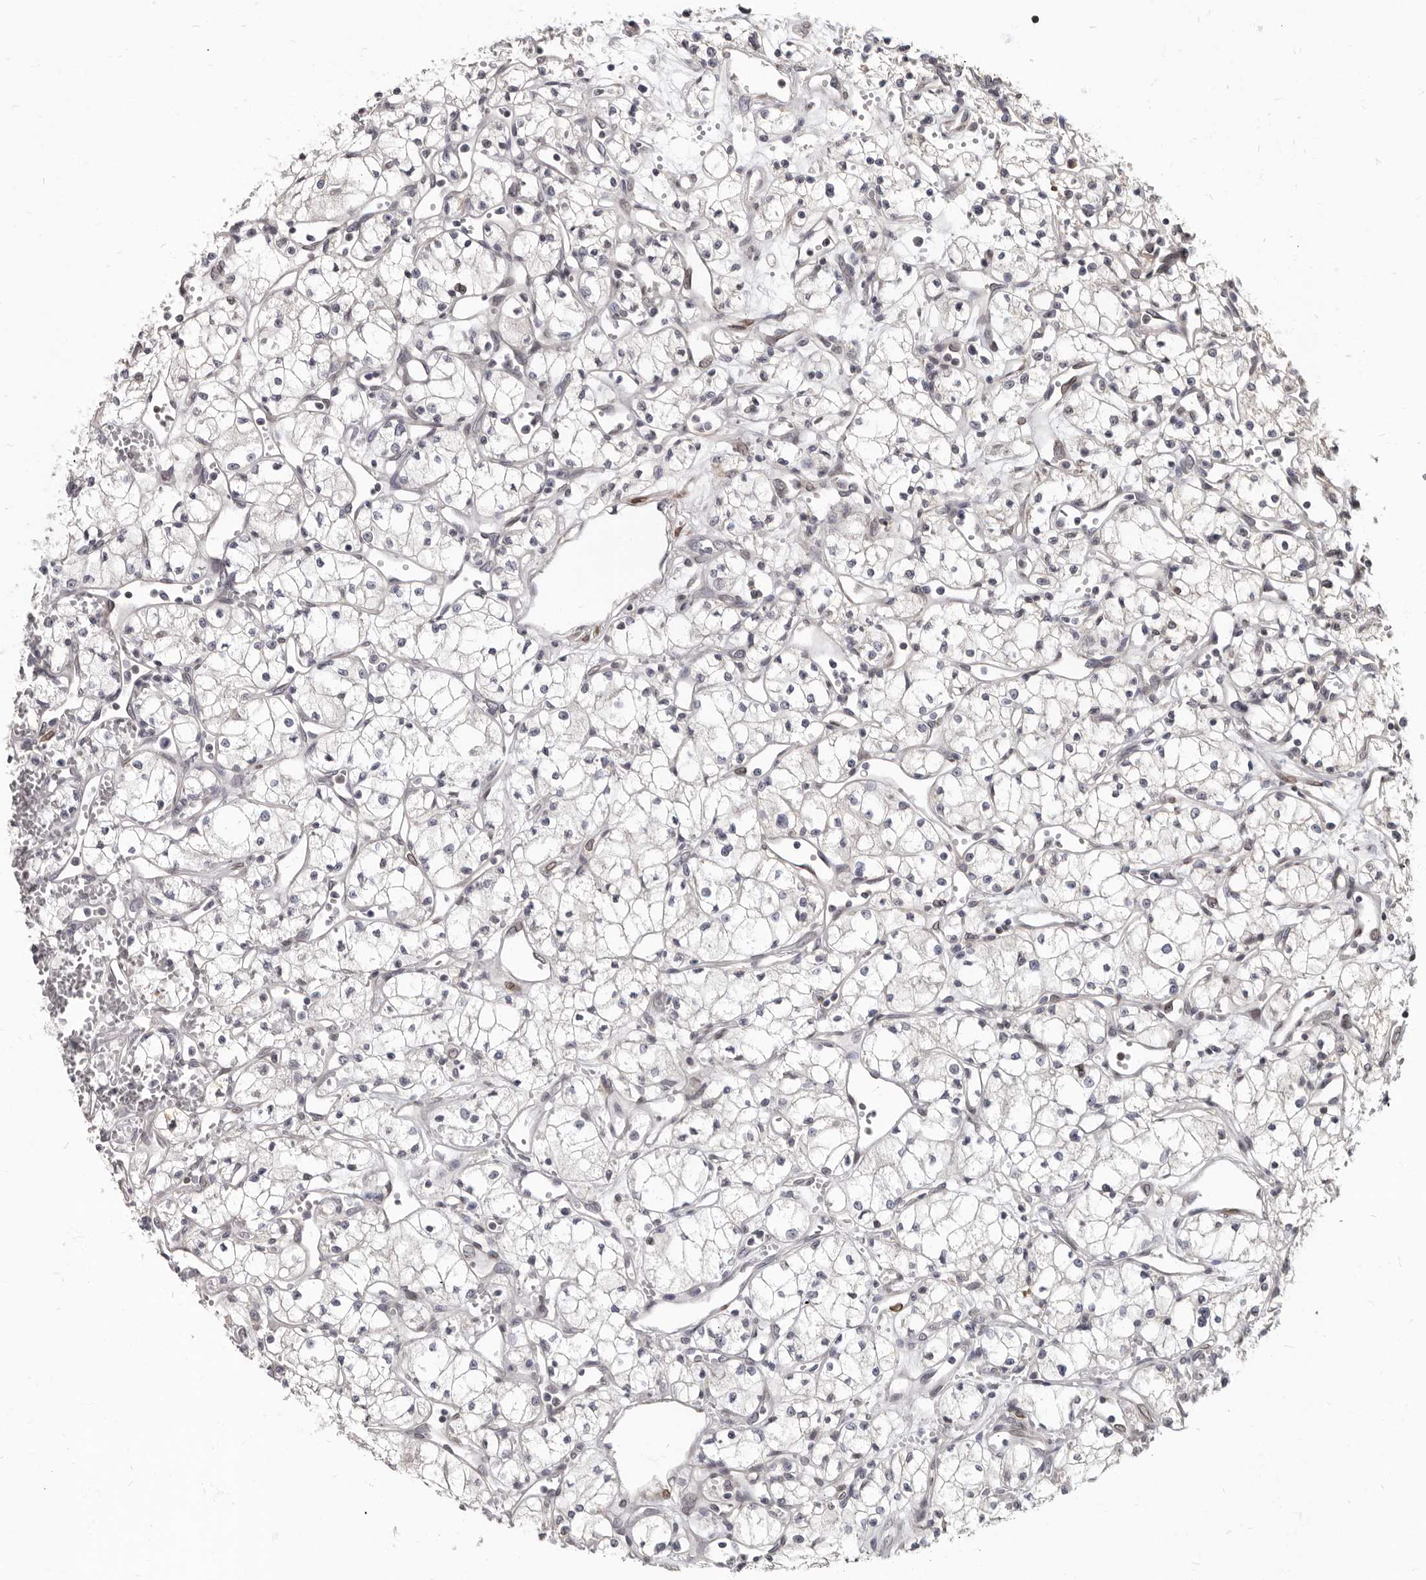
{"staining": {"intensity": "negative", "quantity": "none", "location": "none"}, "tissue": "renal cancer", "cell_type": "Tumor cells", "image_type": "cancer", "snomed": [{"axis": "morphology", "description": "Adenocarcinoma, NOS"}, {"axis": "topography", "description": "Kidney"}], "caption": "This is a image of immunohistochemistry (IHC) staining of adenocarcinoma (renal), which shows no expression in tumor cells. (DAB IHC, high magnification).", "gene": "MRGPRF", "patient": {"sex": "male", "age": 59}}